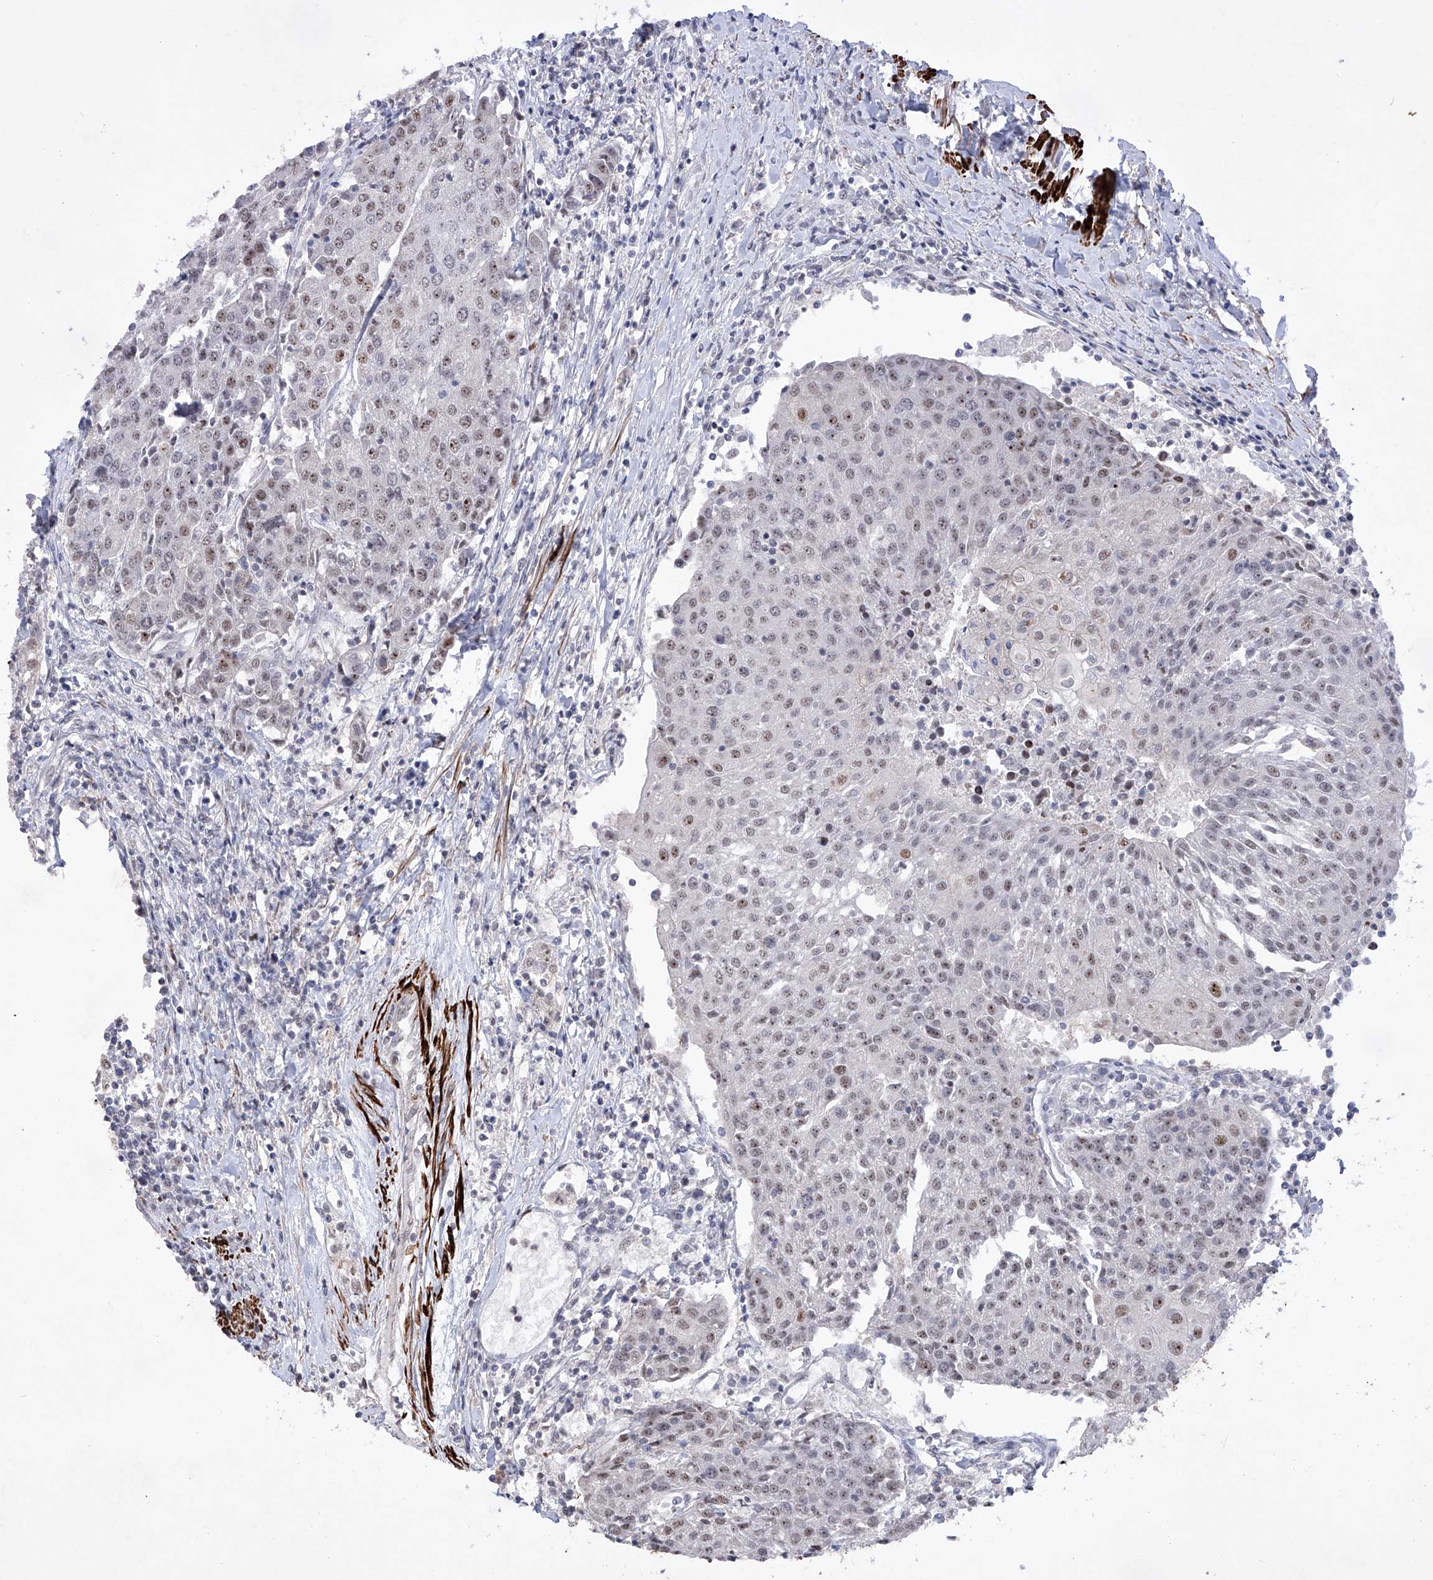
{"staining": {"intensity": "weak", "quantity": "<25%", "location": "nuclear"}, "tissue": "urothelial cancer", "cell_type": "Tumor cells", "image_type": "cancer", "snomed": [{"axis": "morphology", "description": "Urothelial carcinoma, High grade"}, {"axis": "topography", "description": "Urinary bladder"}], "caption": "Immunohistochemistry (IHC) of urothelial cancer reveals no positivity in tumor cells.", "gene": "NFATC4", "patient": {"sex": "female", "age": 85}}